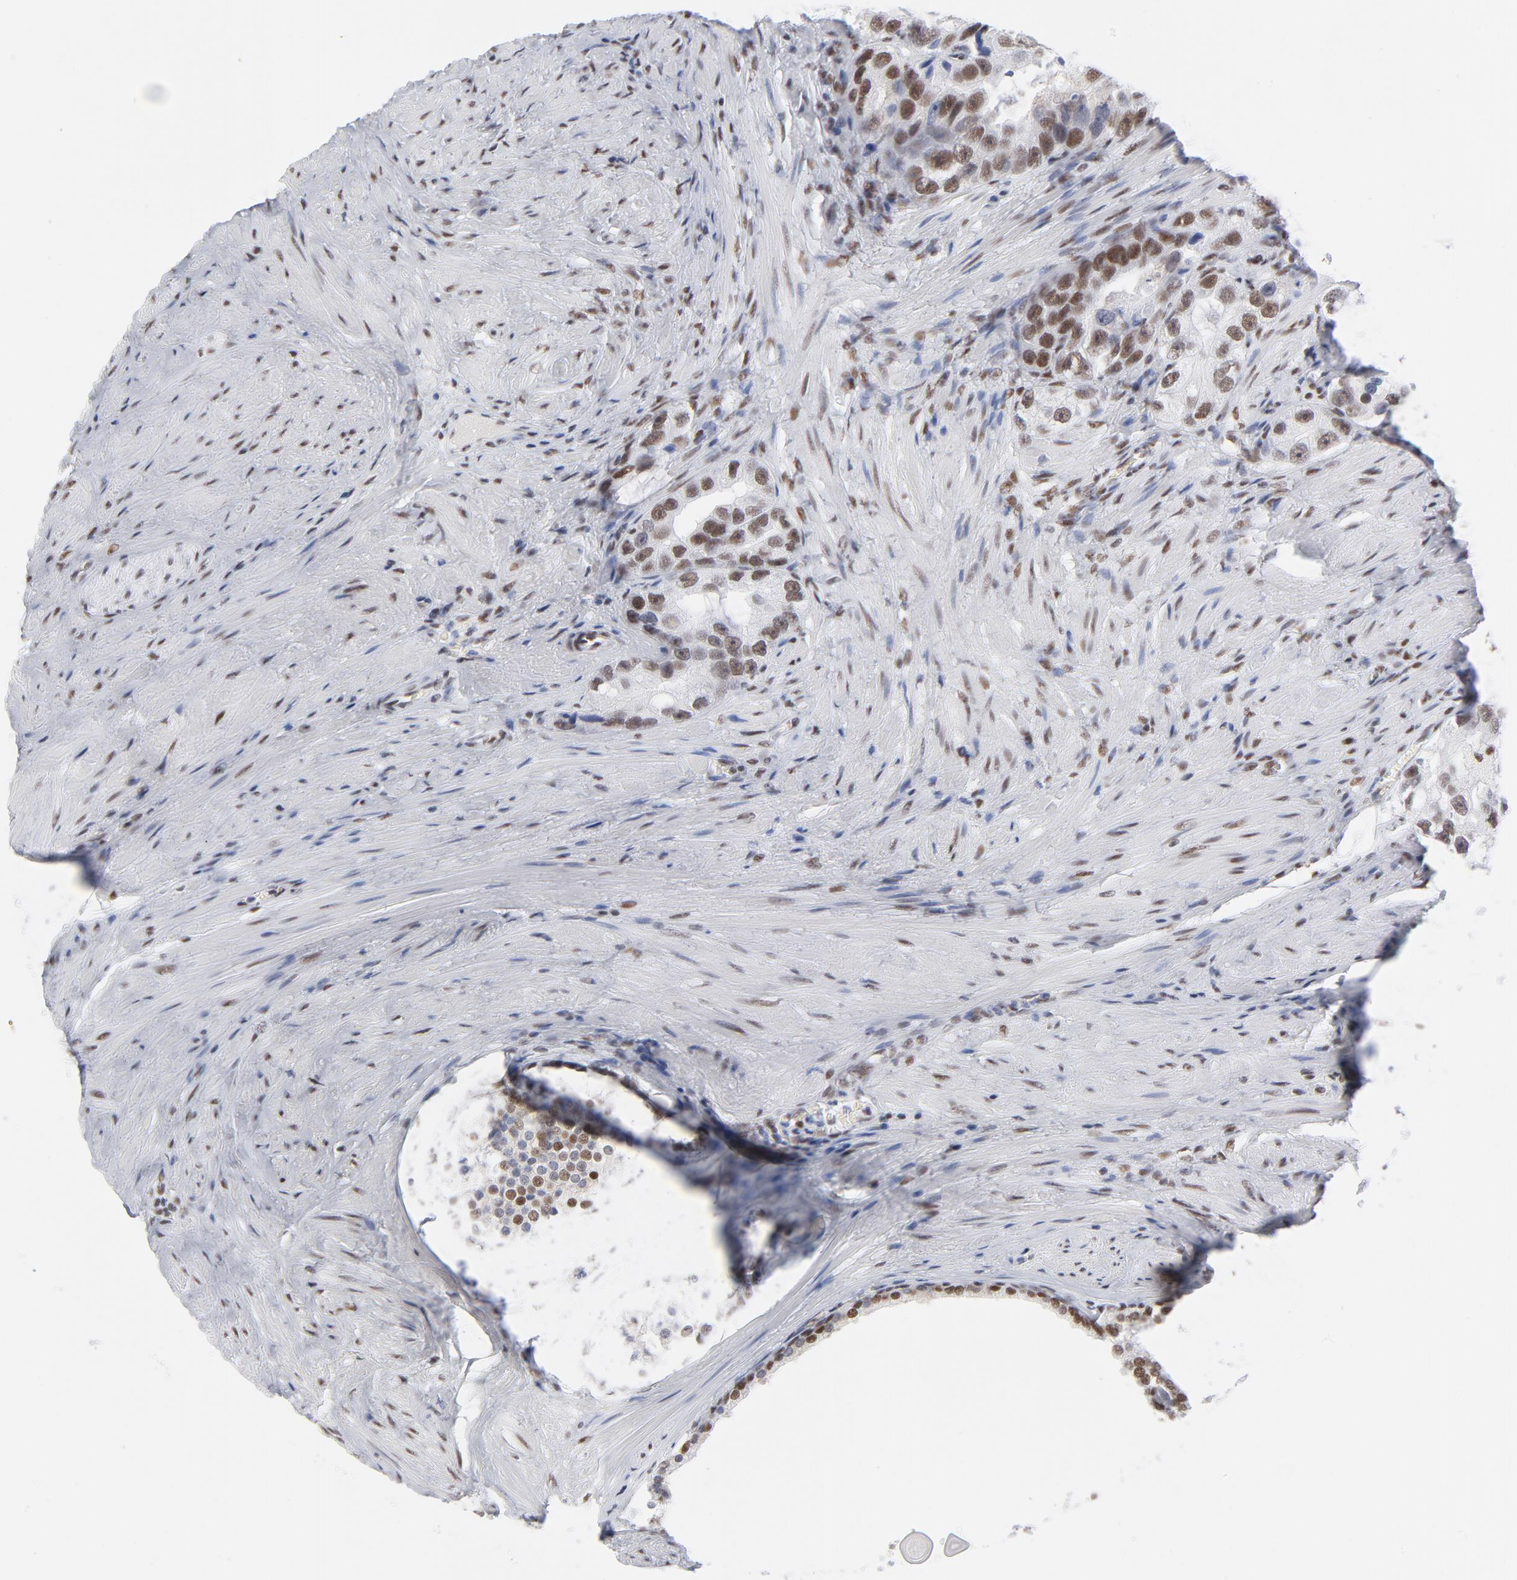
{"staining": {"intensity": "moderate", "quantity": "25%-75%", "location": "cytoplasmic/membranous,nuclear"}, "tissue": "prostate cancer", "cell_type": "Tumor cells", "image_type": "cancer", "snomed": [{"axis": "morphology", "description": "Adenocarcinoma, High grade"}, {"axis": "topography", "description": "Prostate"}], "caption": "A brown stain shows moderate cytoplasmic/membranous and nuclear expression of a protein in high-grade adenocarcinoma (prostate) tumor cells. Immunohistochemistry (ihc) stains the protein of interest in brown and the nuclei are stained blue.", "gene": "ATF2", "patient": {"sex": "male", "age": 63}}